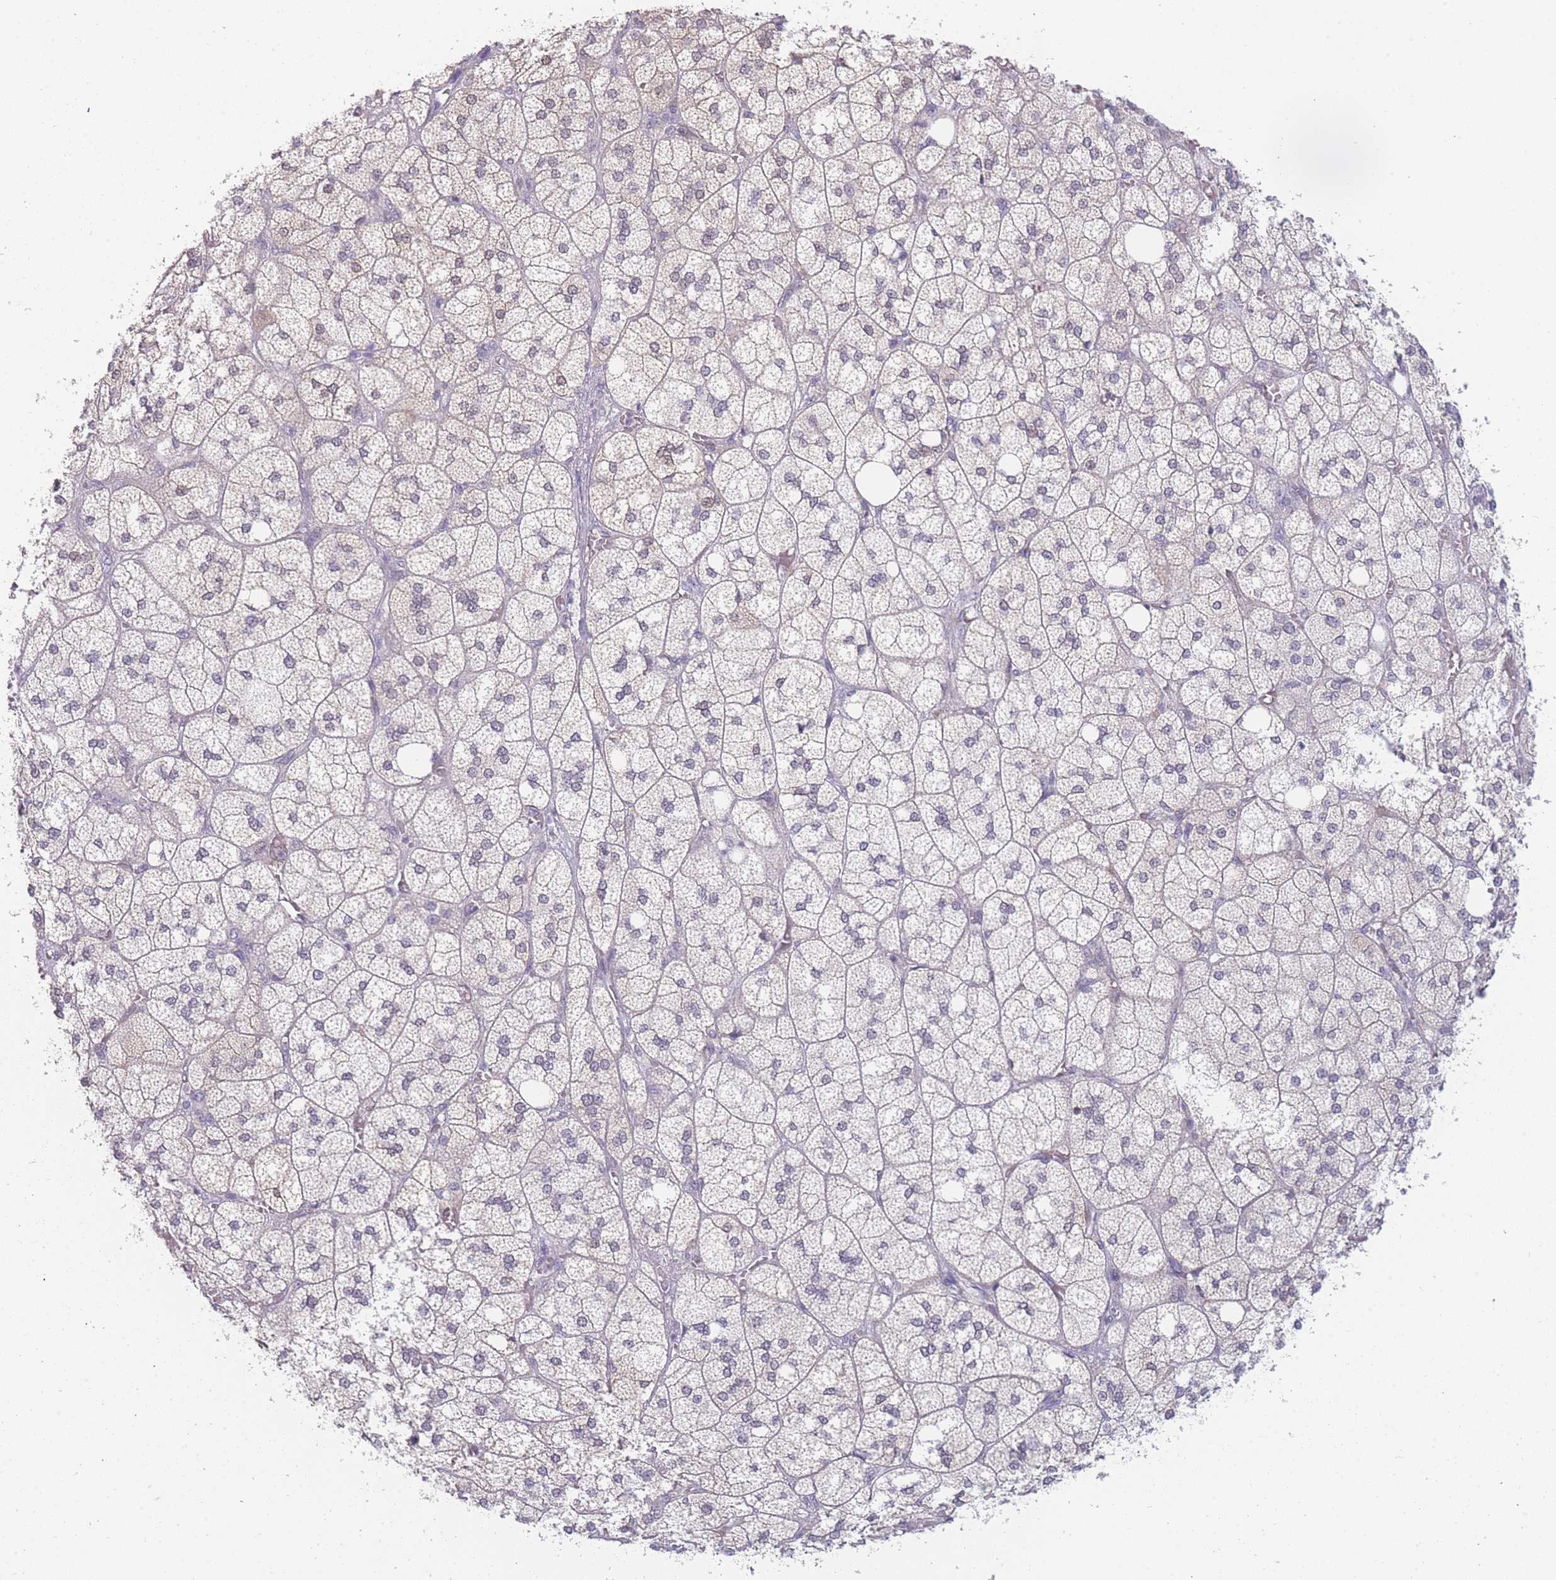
{"staining": {"intensity": "weak", "quantity": "25%-75%", "location": "cytoplasmic/membranous"}, "tissue": "adrenal gland", "cell_type": "Glandular cells", "image_type": "normal", "snomed": [{"axis": "morphology", "description": "Normal tissue, NOS"}, {"axis": "topography", "description": "Adrenal gland"}], "caption": "Immunohistochemistry (IHC) image of normal adrenal gland stained for a protein (brown), which demonstrates low levels of weak cytoplasmic/membranous positivity in about 25%-75% of glandular cells.", "gene": "MRI1", "patient": {"sex": "male", "age": 61}}